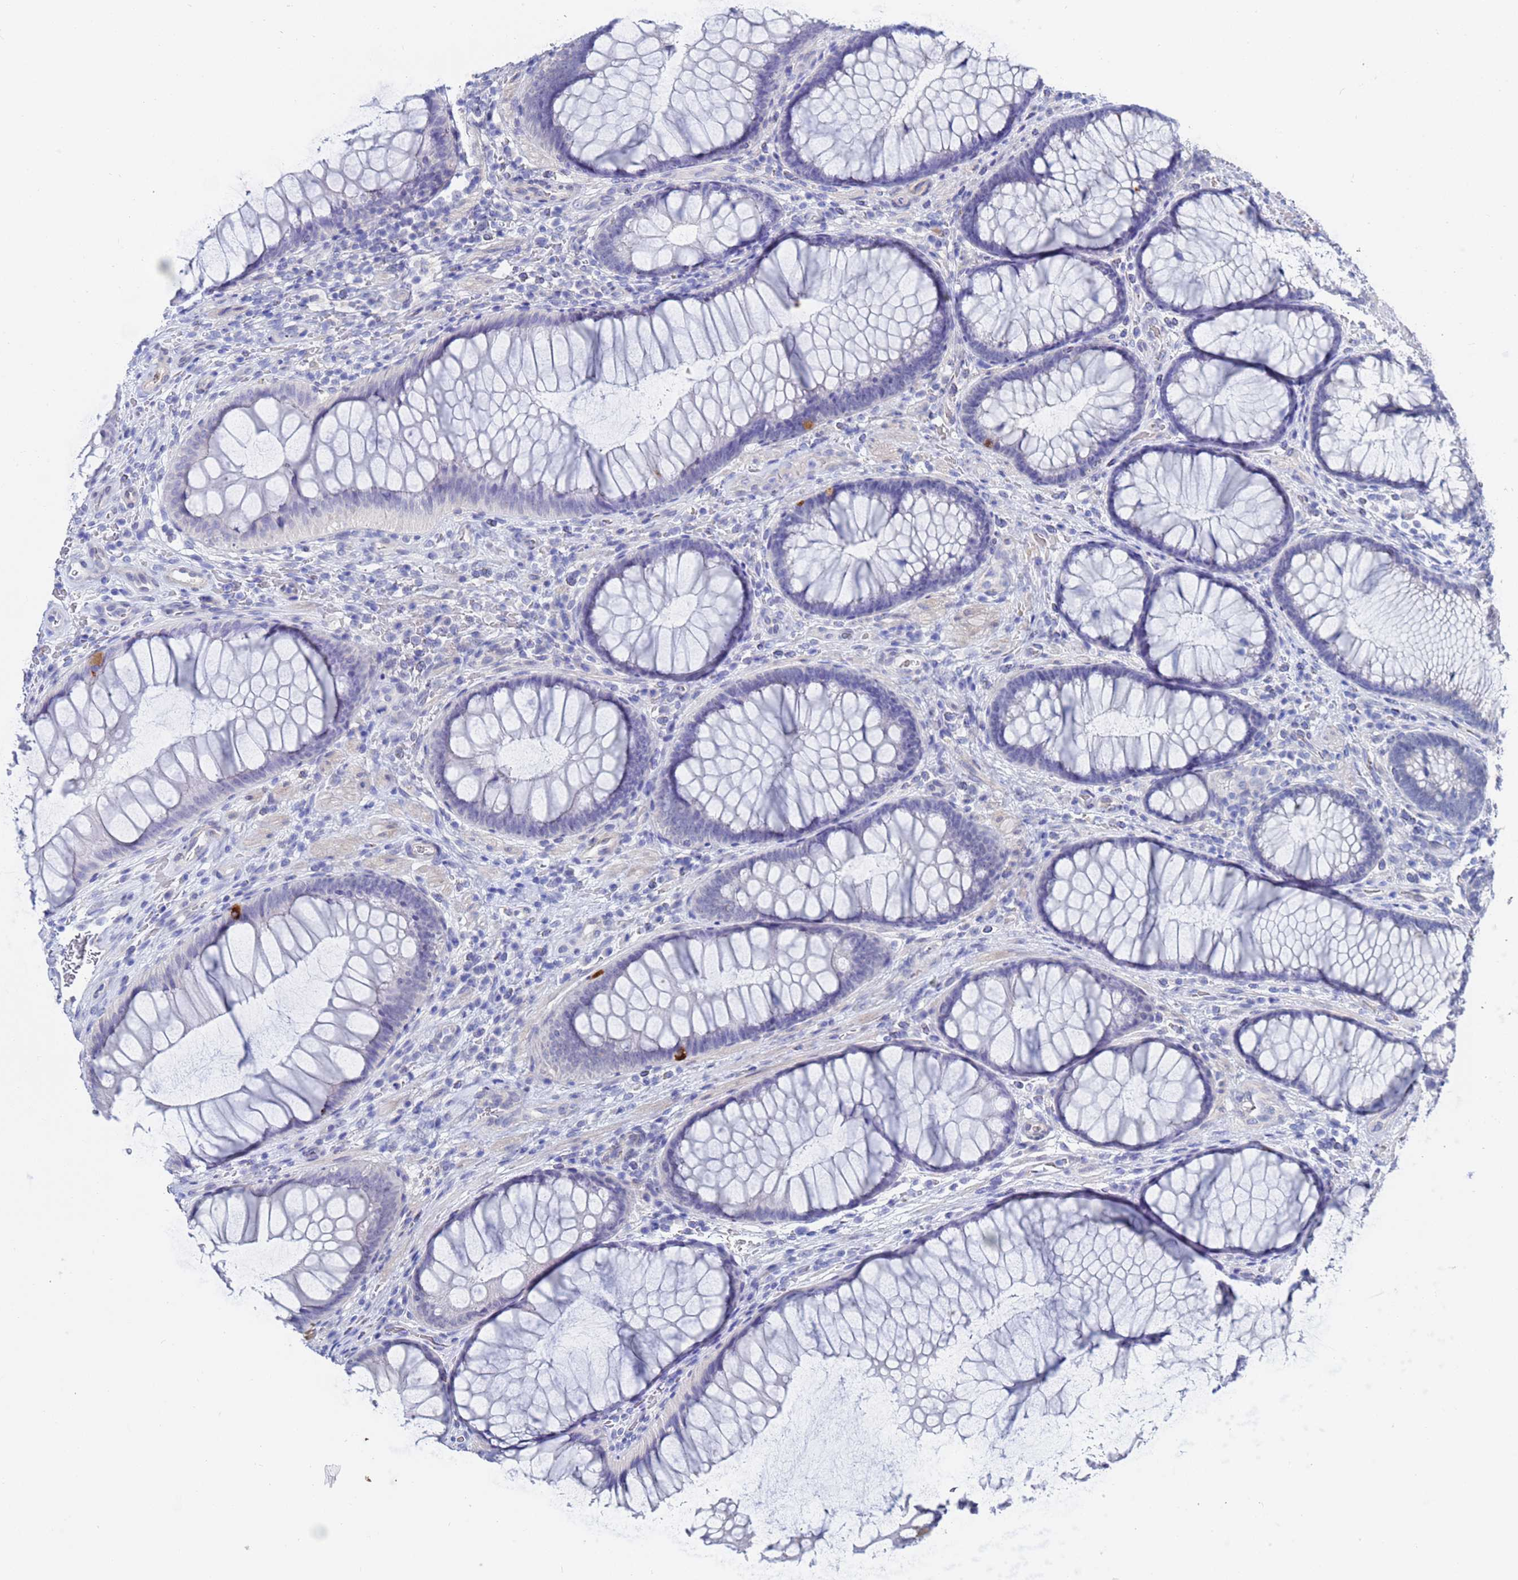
{"staining": {"intensity": "negative", "quantity": "none", "location": "none"}, "tissue": "colon", "cell_type": "Endothelial cells", "image_type": "normal", "snomed": [{"axis": "morphology", "description": "Normal tissue, NOS"}, {"axis": "topography", "description": "Colon"}], "caption": "Colon stained for a protein using IHC reveals no positivity endothelial cells.", "gene": "ZNF26", "patient": {"sex": "female", "age": 82}}